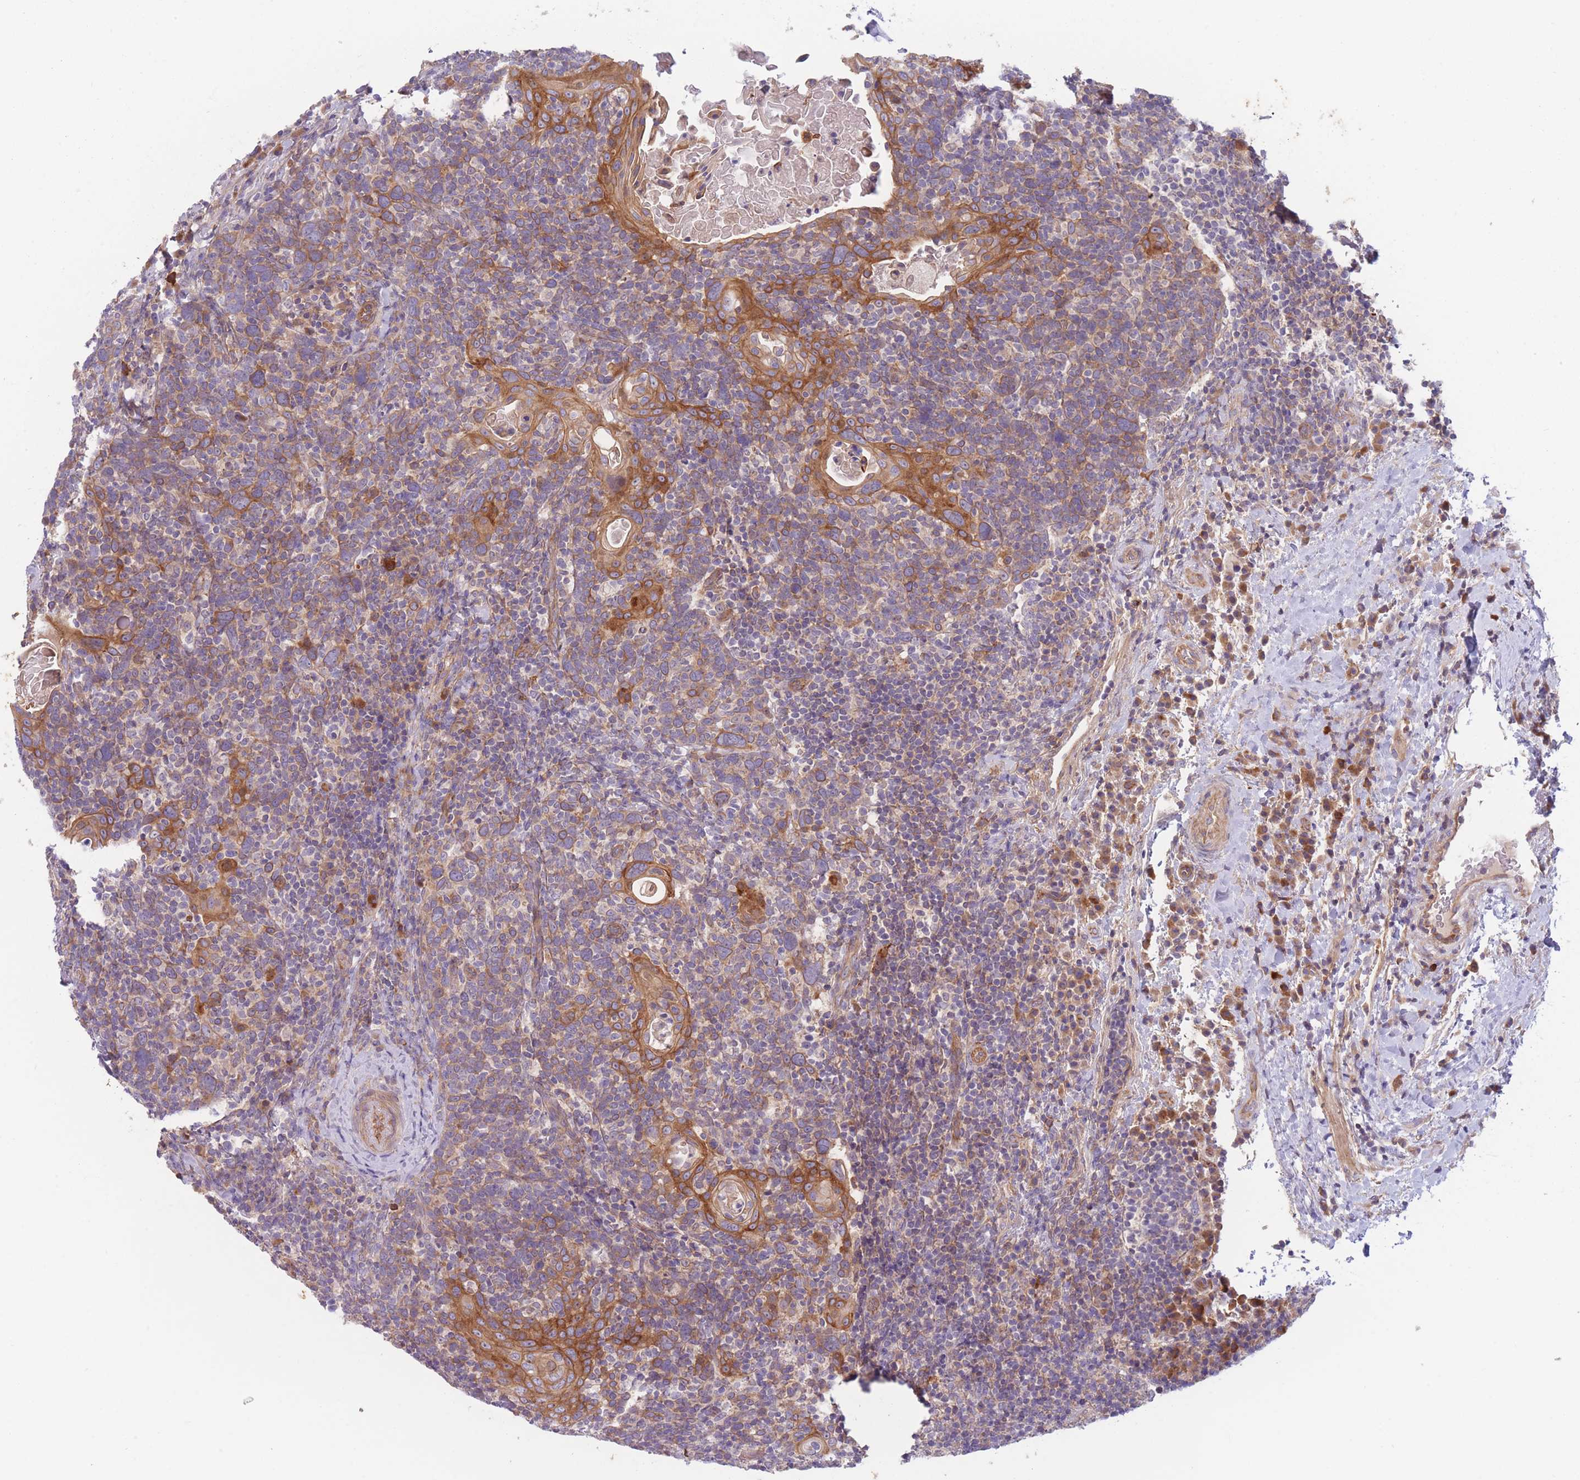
{"staining": {"intensity": "moderate", "quantity": "25%-75%", "location": "cytoplasmic/membranous"}, "tissue": "head and neck cancer", "cell_type": "Tumor cells", "image_type": "cancer", "snomed": [{"axis": "morphology", "description": "Squamous cell carcinoma, NOS"}, {"axis": "morphology", "description": "Squamous cell carcinoma, metastatic, NOS"}, {"axis": "topography", "description": "Lymph node"}, {"axis": "topography", "description": "Head-Neck"}], "caption": "A medium amount of moderate cytoplasmic/membranous positivity is seen in about 25%-75% of tumor cells in head and neck cancer (squamous cell carcinoma) tissue.", "gene": "WDR93", "patient": {"sex": "male", "age": 62}}